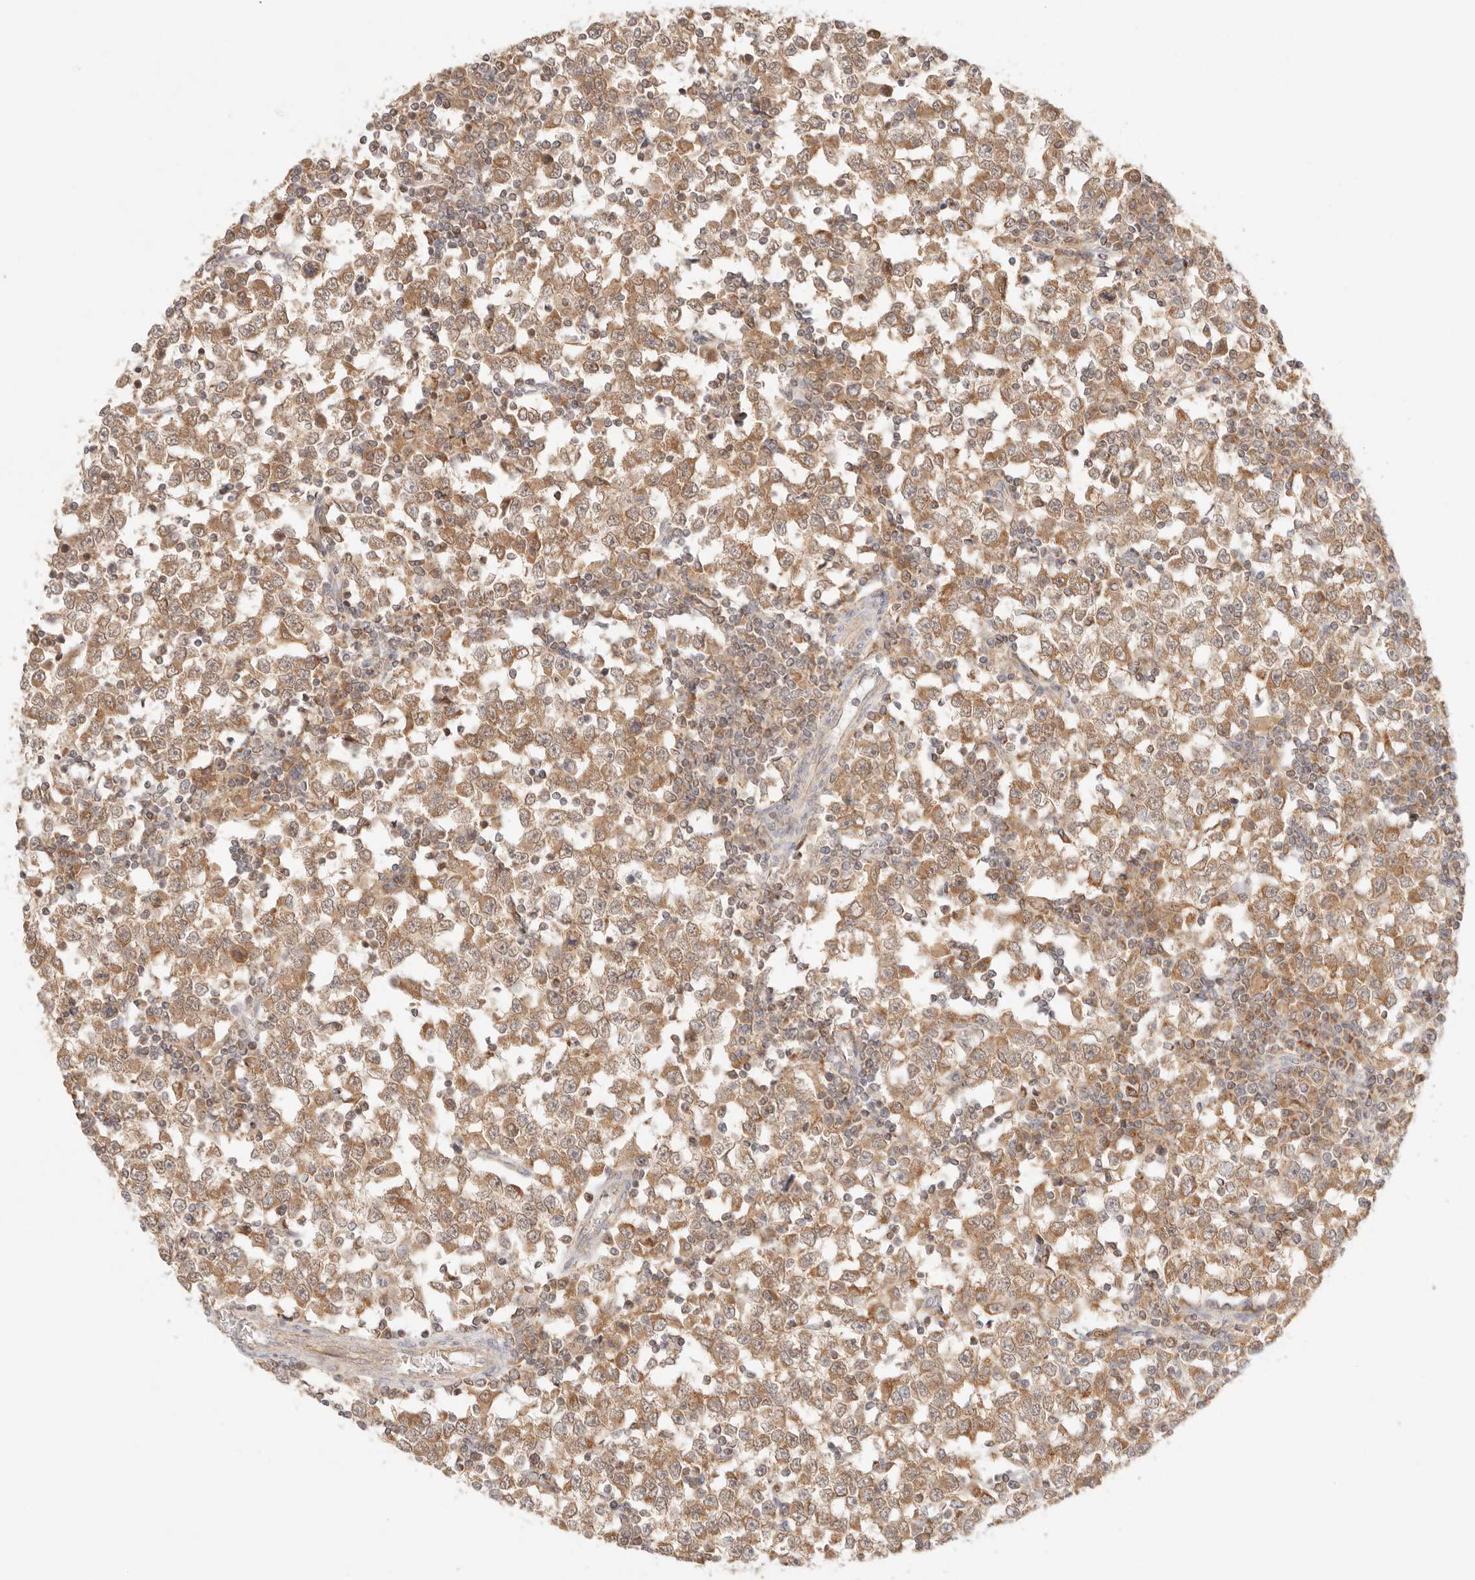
{"staining": {"intensity": "moderate", "quantity": ">75%", "location": "cytoplasmic/membranous"}, "tissue": "testis cancer", "cell_type": "Tumor cells", "image_type": "cancer", "snomed": [{"axis": "morphology", "description": "Seminoma, NOS"}, {"axis": "topography", "description": "Testis"}], "caption": "This micrograph reveals immunohistochemistry (IHC) staining of human testis seminoma, with medium moderate cytoplasmic/membranous expression in approximately >75% of tumor cells.", "gene": "COA6", "patient": {"sex": "male", "age": 65}}